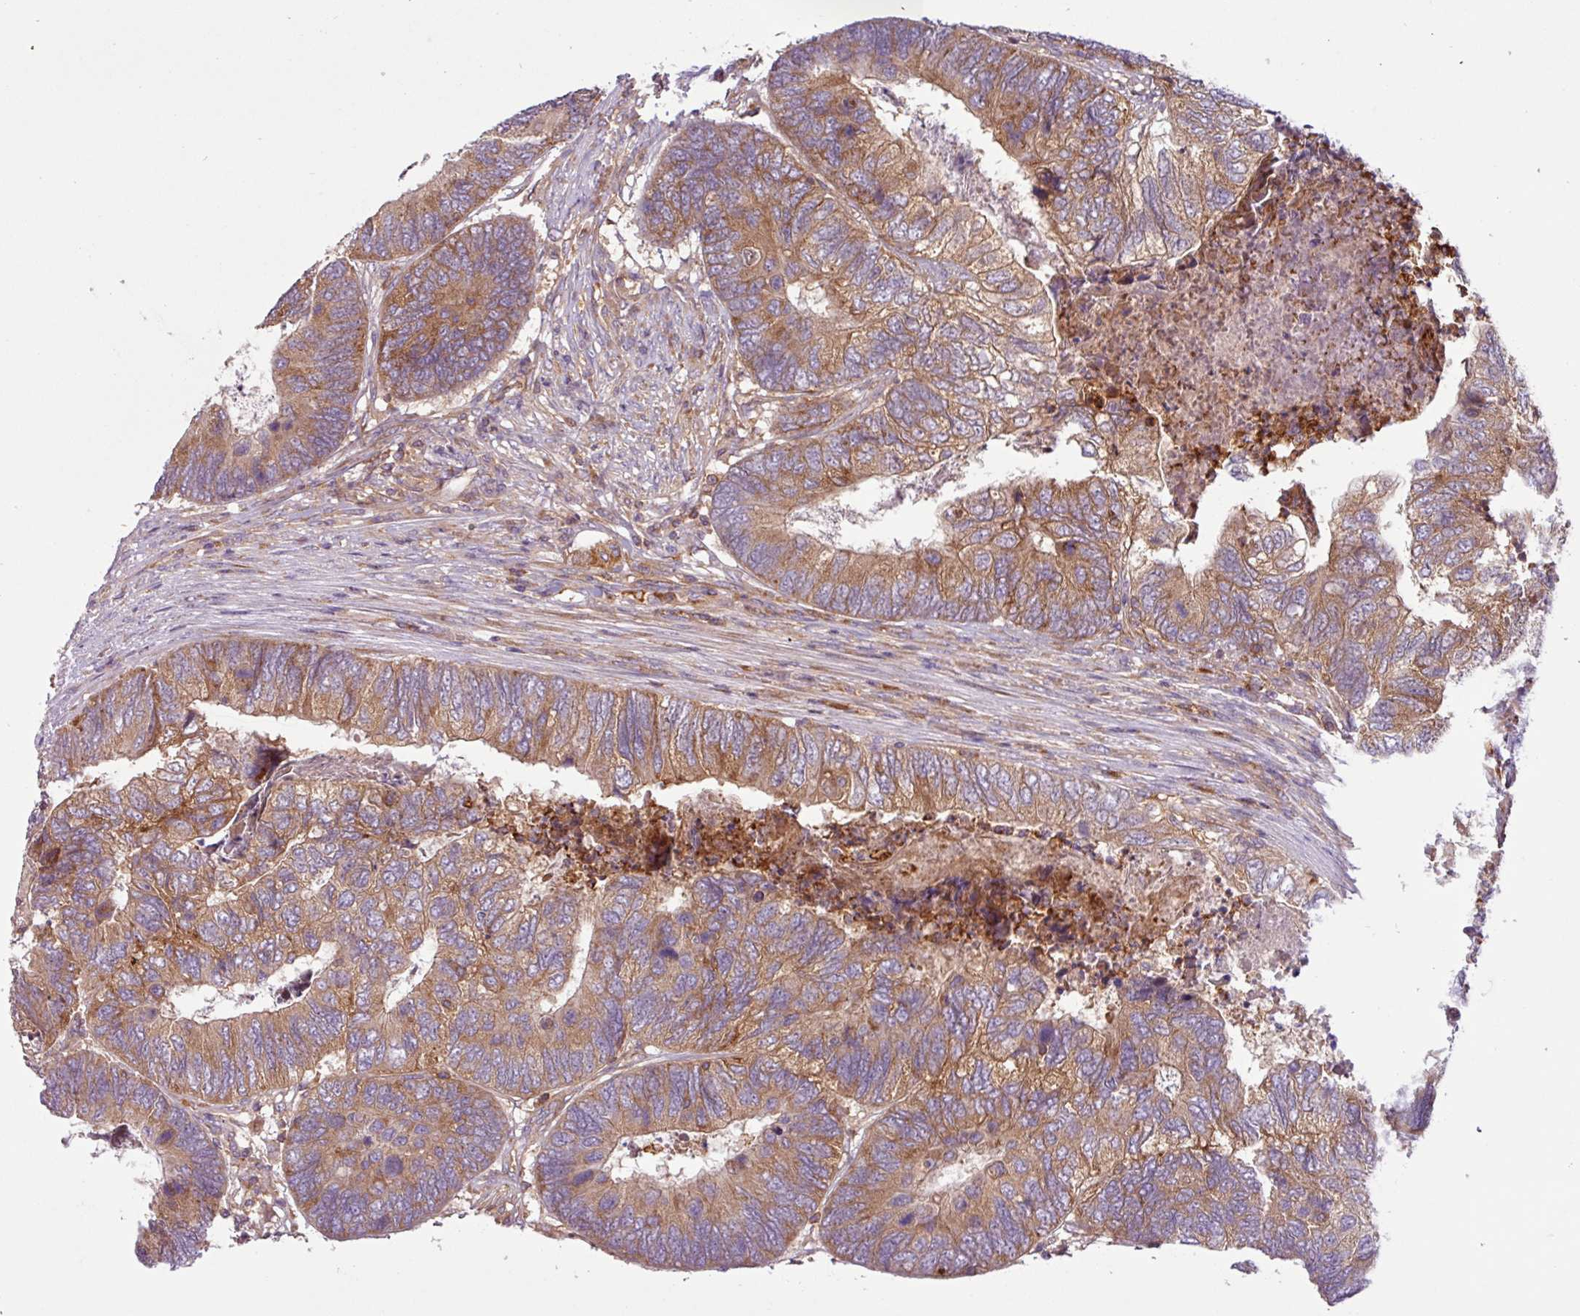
{"staining": {"intensity": "moderate", "quantity": ">75%", "location": "cytoplasmic/membranous"}, "tissue": "colorectal cancer", "cell_type": "Tumor cells", "image_type": "cancer", "snomed": [{"axis": "morphology", "description": "Adenocarcinoma, NOS"}, {"axis": "topography", "description": "Colon"}], "caption": "A high-resolution image shows immunohistochemistry staining of adenocarcinoma (colorectal), which exhibits moderate cytoplasmic/membranous staining in approximately >75% of tumor cells.", "gene": "ACTR3", "patient": {"sex": "female", "age": 67}}